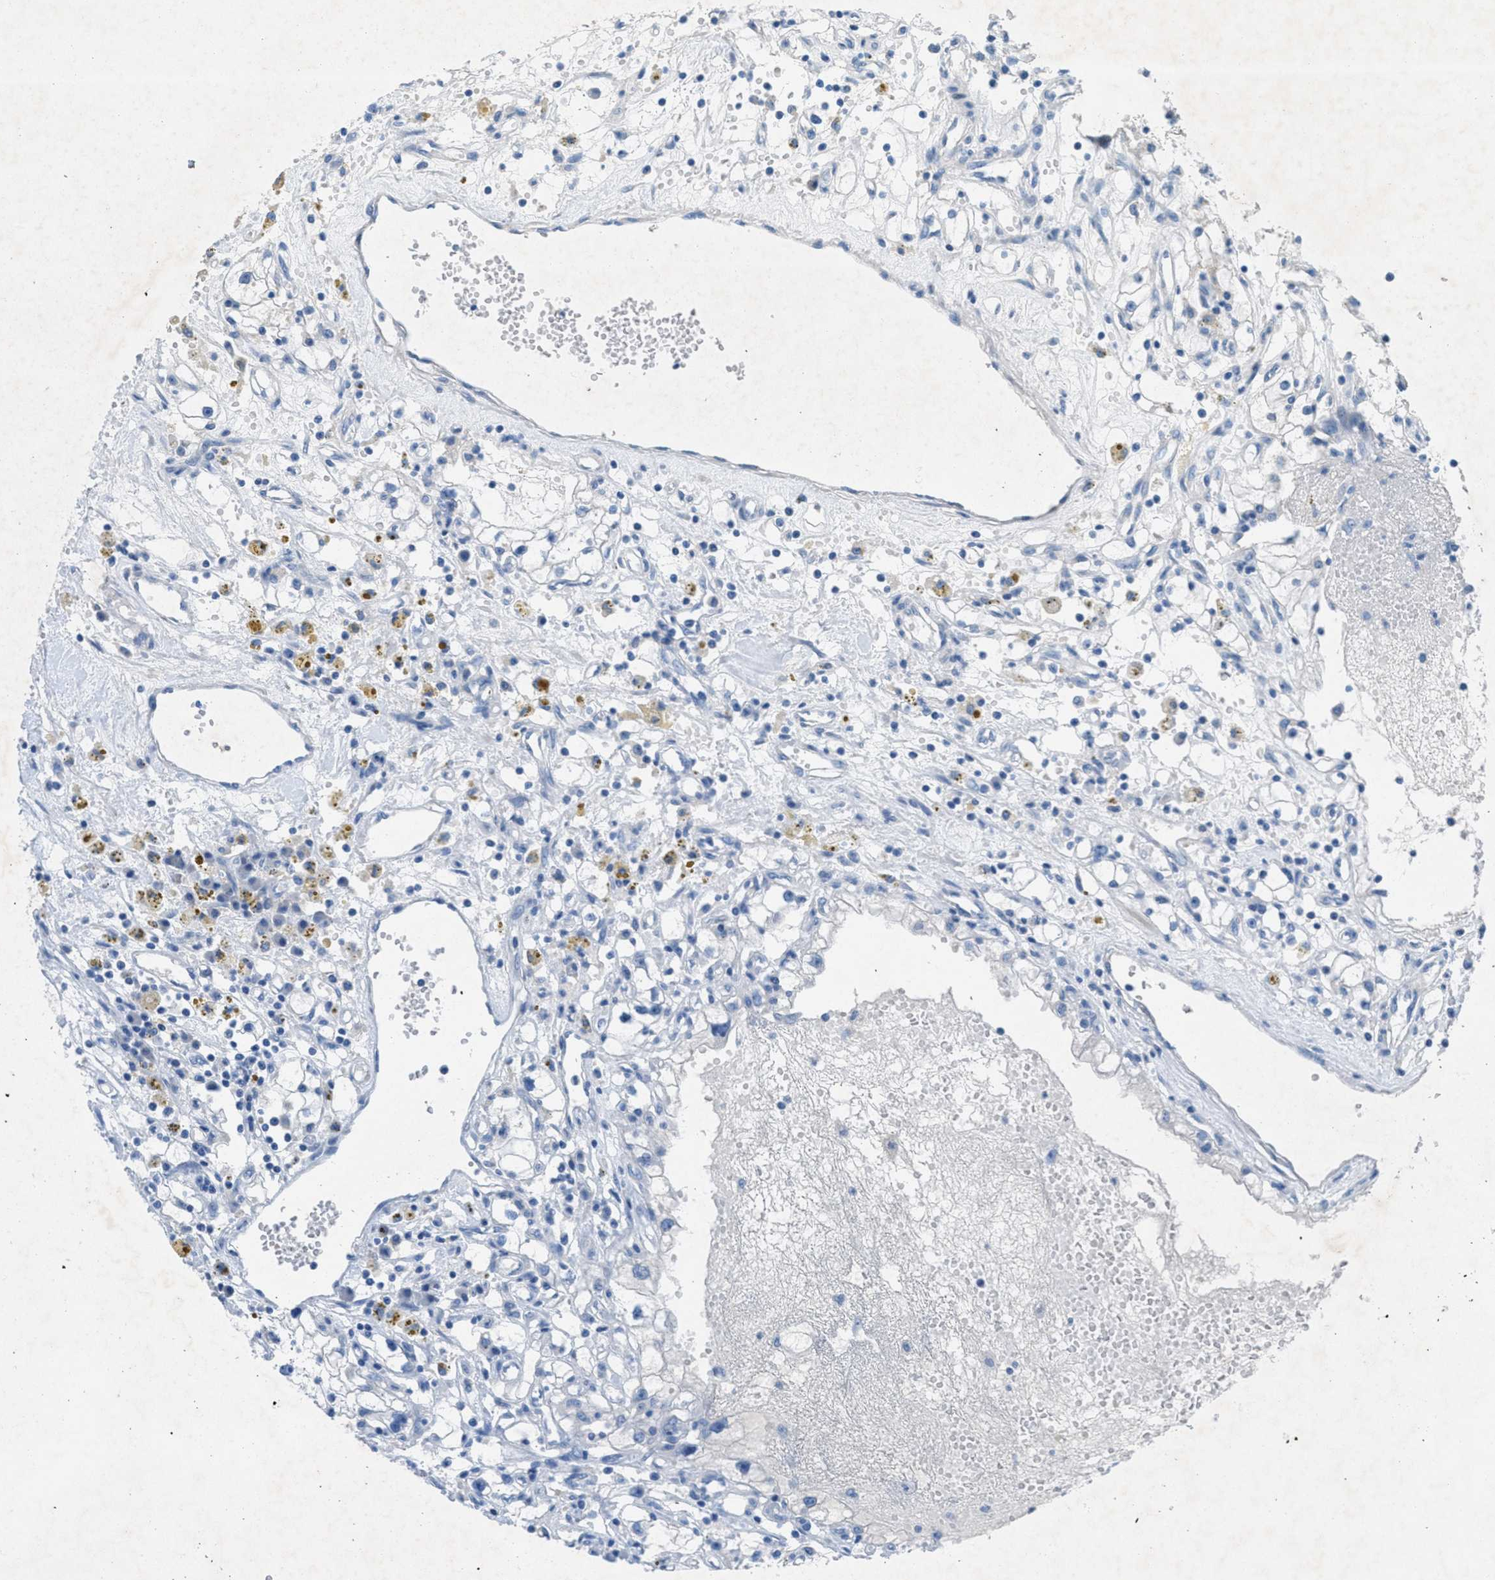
{"staining": {"intensity": "negative", "quantity": "none", "location": "none"}, "tissue": "renal cancer", "cell_type": "Tumor cells", "image_type": "cancer", "snomed": [{"axis": "morphology", "description": "Adenocarcinoma, NOS"}, {"axis": "topography", "description": "Kidney"}], "caption": "This is a micrograph of IHC staining of renal cancer (adenocarcinoma), which shows no staining in tumor cells.", "gene": "GALNT17", "patient": {"sex": "male", "age": 56}}